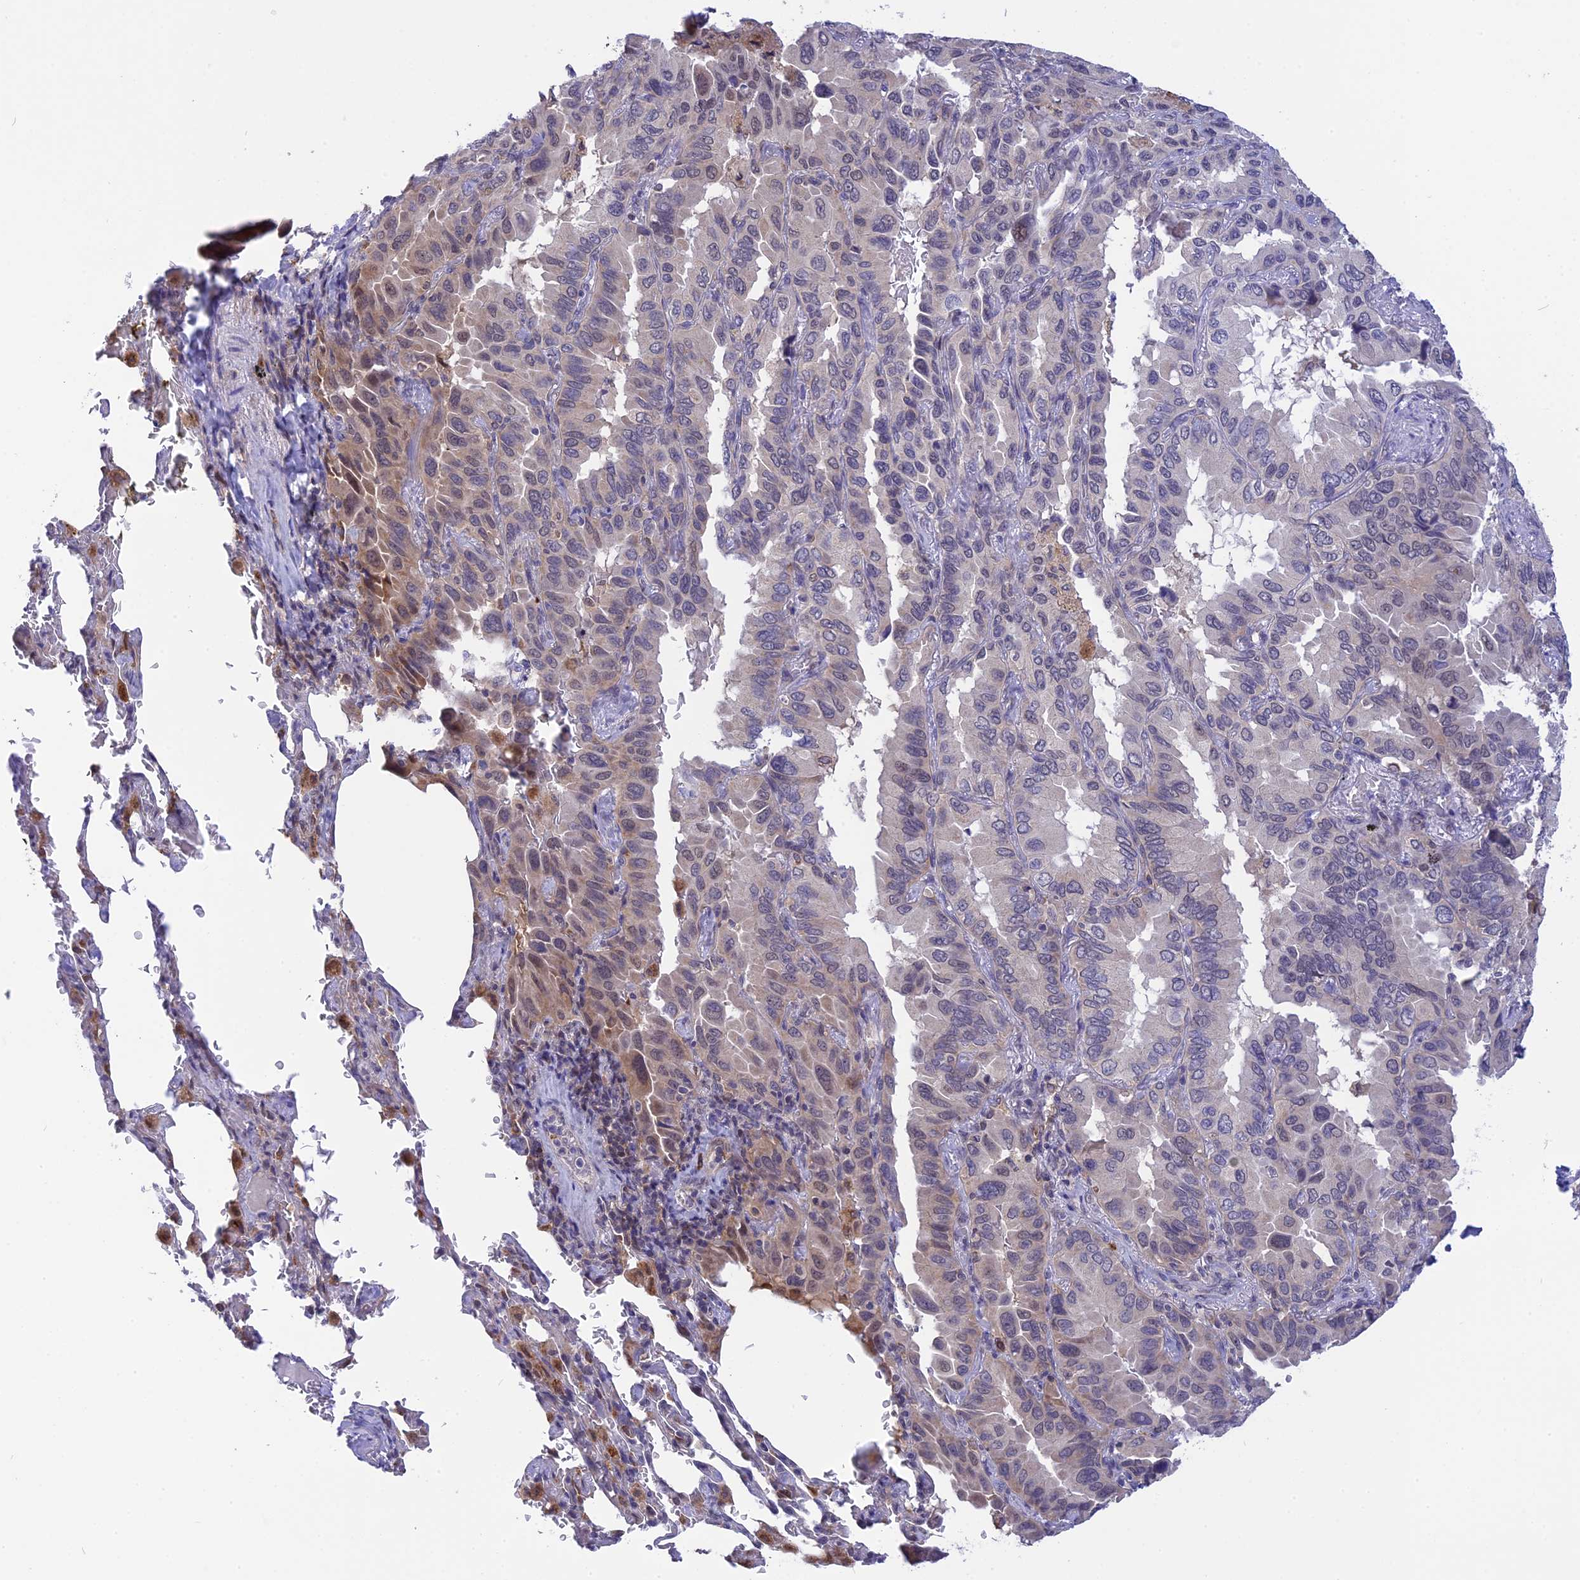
{"staining": {"intensity": "moderate", "quantity": "<25%", "location": "cytoplasmic/membranous,nuclear"}, "tissue": "lung cancer", "cell_type": "Tumor cells", "image_type": "cancer", "snomed": [{"axis": "morphology", "description": "Adenocarcinoma, NOS"}, {"axis": "topography", "description": "Lung"}], "caption": "Immunohistochemistry (IHC) micrograph of lung adenocarcinoma stained for a protein (brown), which demonstrates low levels of moderate cytoplasmic/membranous and nuclear staining in approximately <25% of tumor cells.", "gene": "KCTD14", "patient": {"sex": "male", "age": 64}}